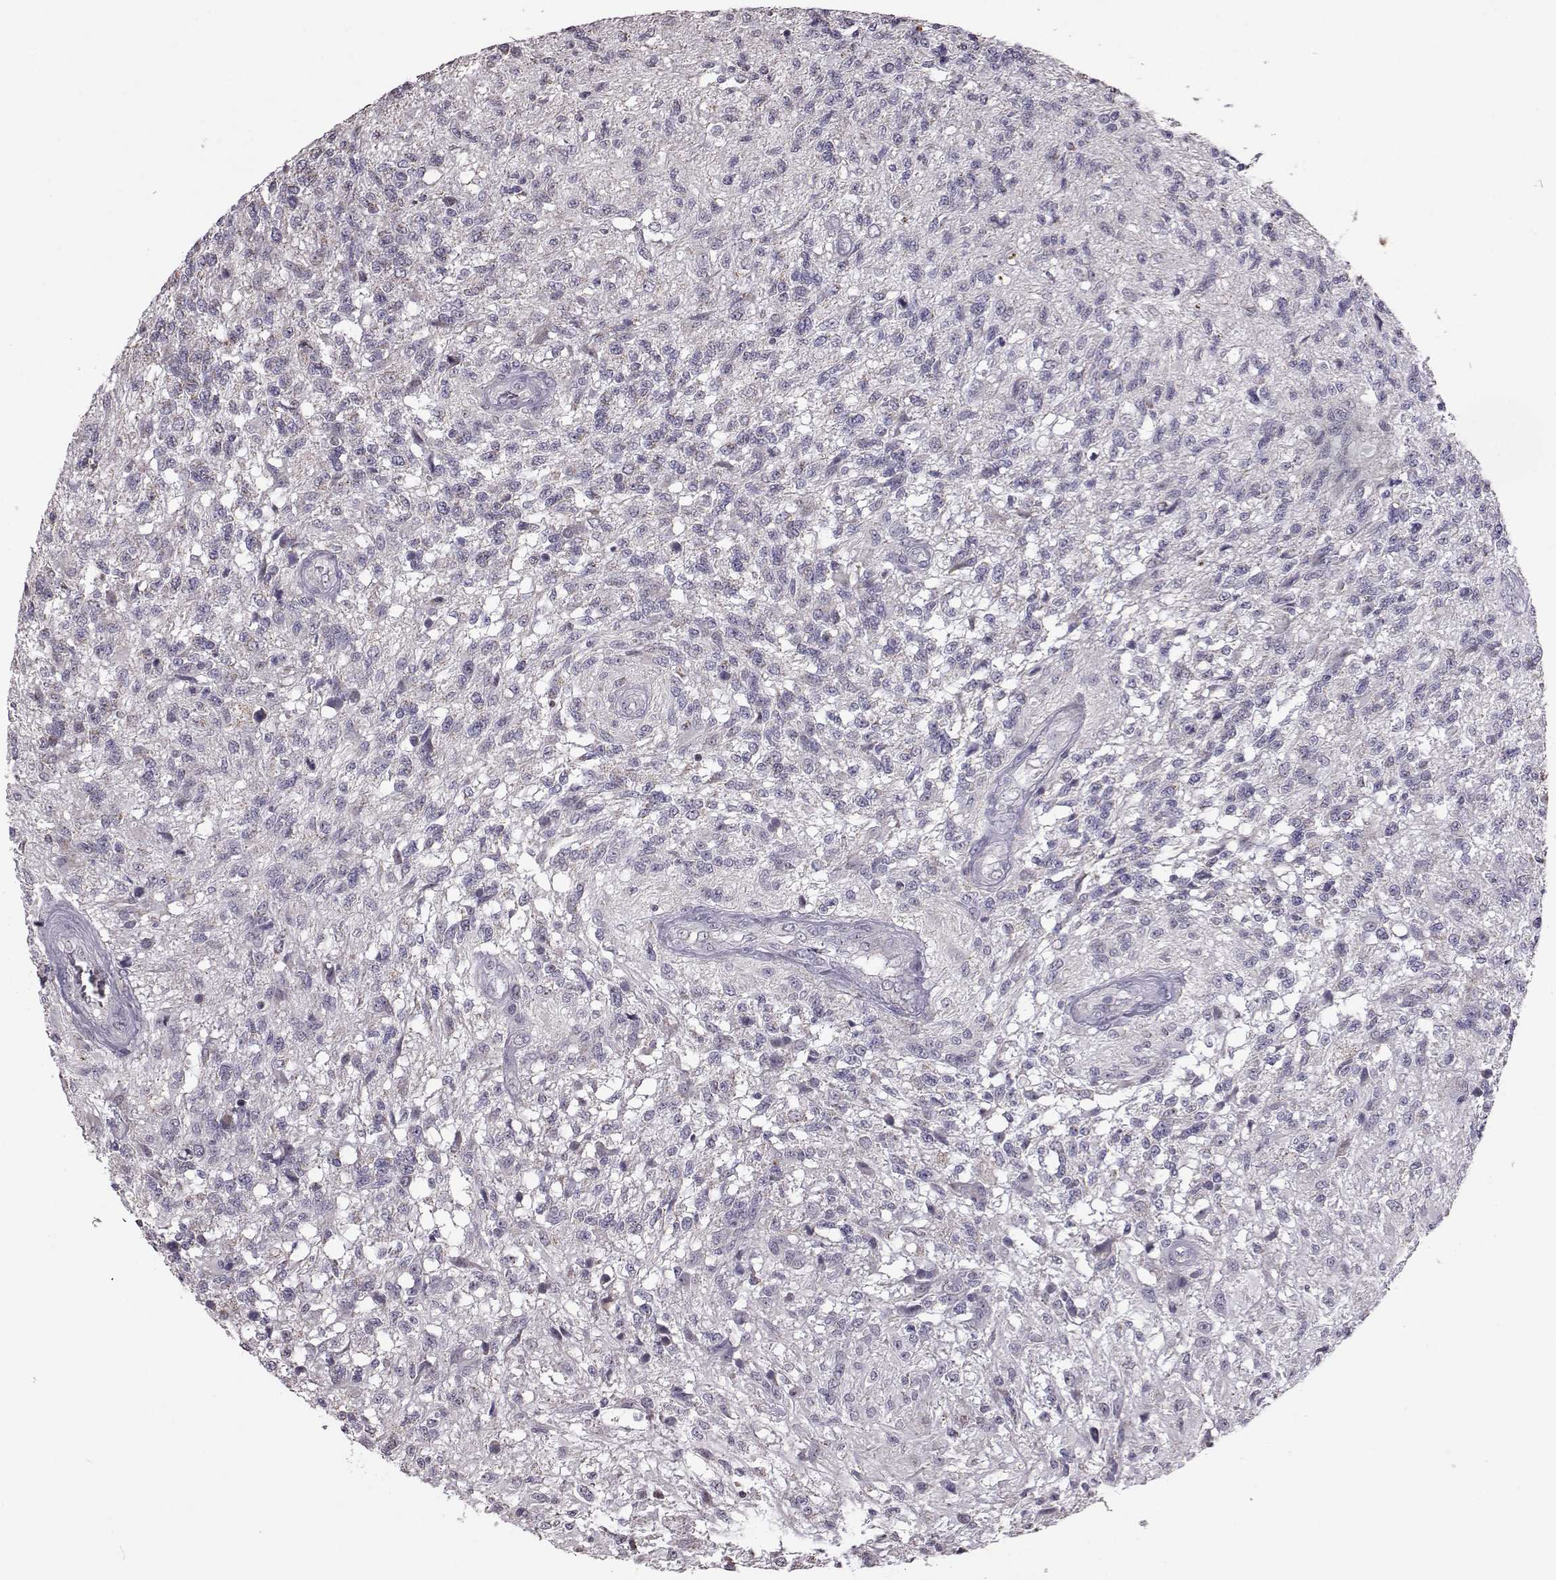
{"staining": {"intensity": "negative", "quantity": "none", "location": "none"}, "tissue": "glioma", "cell_type": "Tumor cells", "image_type": "cancer", "snomed": [{"axis": "morphology", "description": "Glioma, malignant, High grade"}, {"axis": "topography", "description": "Brain"}], "caption": "Photomicrograph shows no significant protein positivity in tumor cells of glioma.", "gene": "ALDH3A1", "patient": {"sex": "male", "age": 56}}